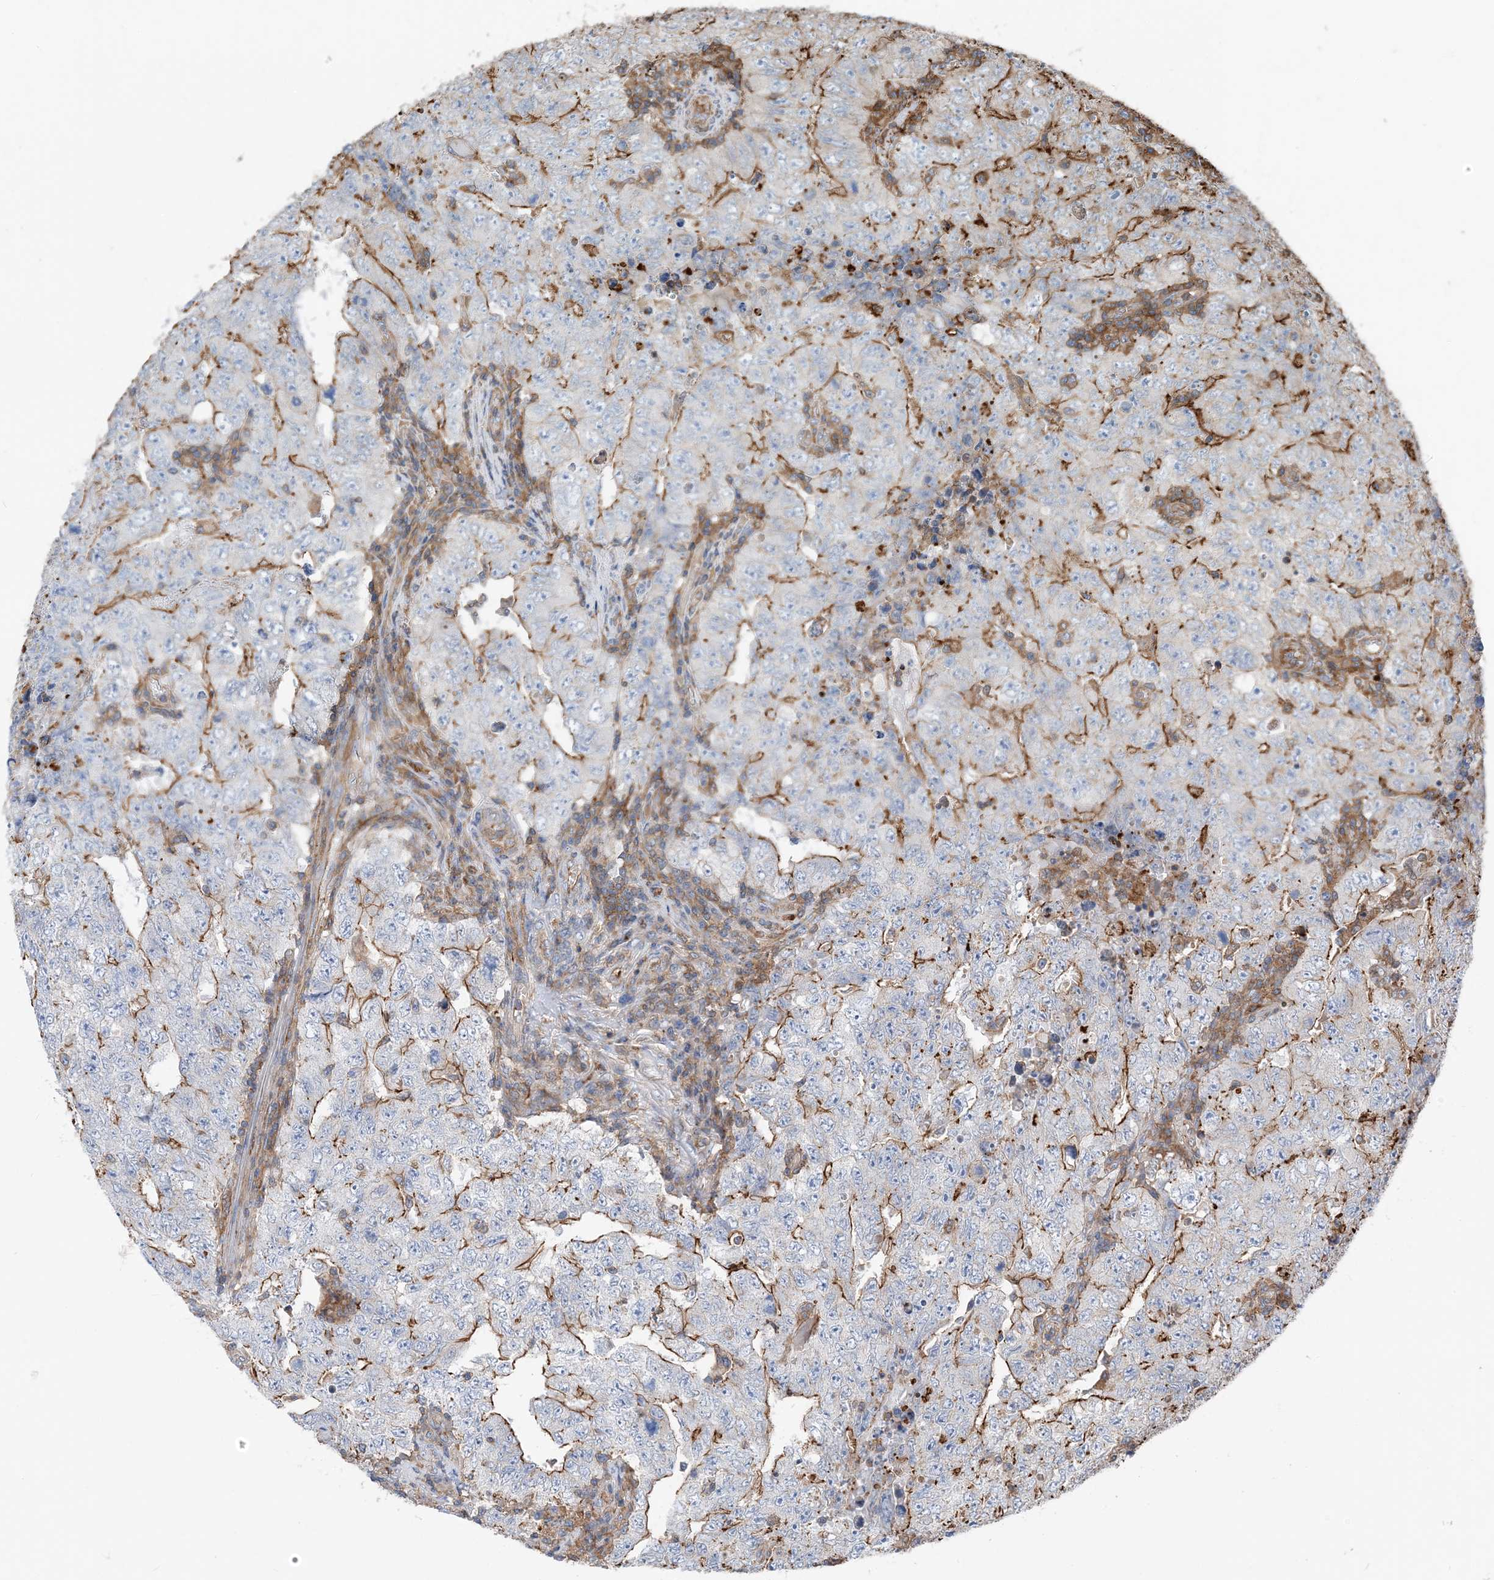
{"staining": {"intensity": "moderate", "quantity": "<25%", "location": "cytoplasmic/membranous"}, "tissue": "testis cancer", "cell_type": "Tumor cells", "image_type": "cancer", "snomed": [{"axis": "morphology", "description": "Carcinoma, Embryonal, NOS"}, {"axis": "topography", "description": "Testis"}], "caption": "Immunohistochemistry micrograph of neoplastic tissue: human testis cancer (embryonal carcinoma) stained using immunohistochemistry shows low levels of moderate protein expression localized specifically in the cytoplasmic/membranous of tumor cells, appearing as a cytoplasmic/membranous brown color.", "gene": "PARVG", "patient": {"sex": "male", "age": 26}}